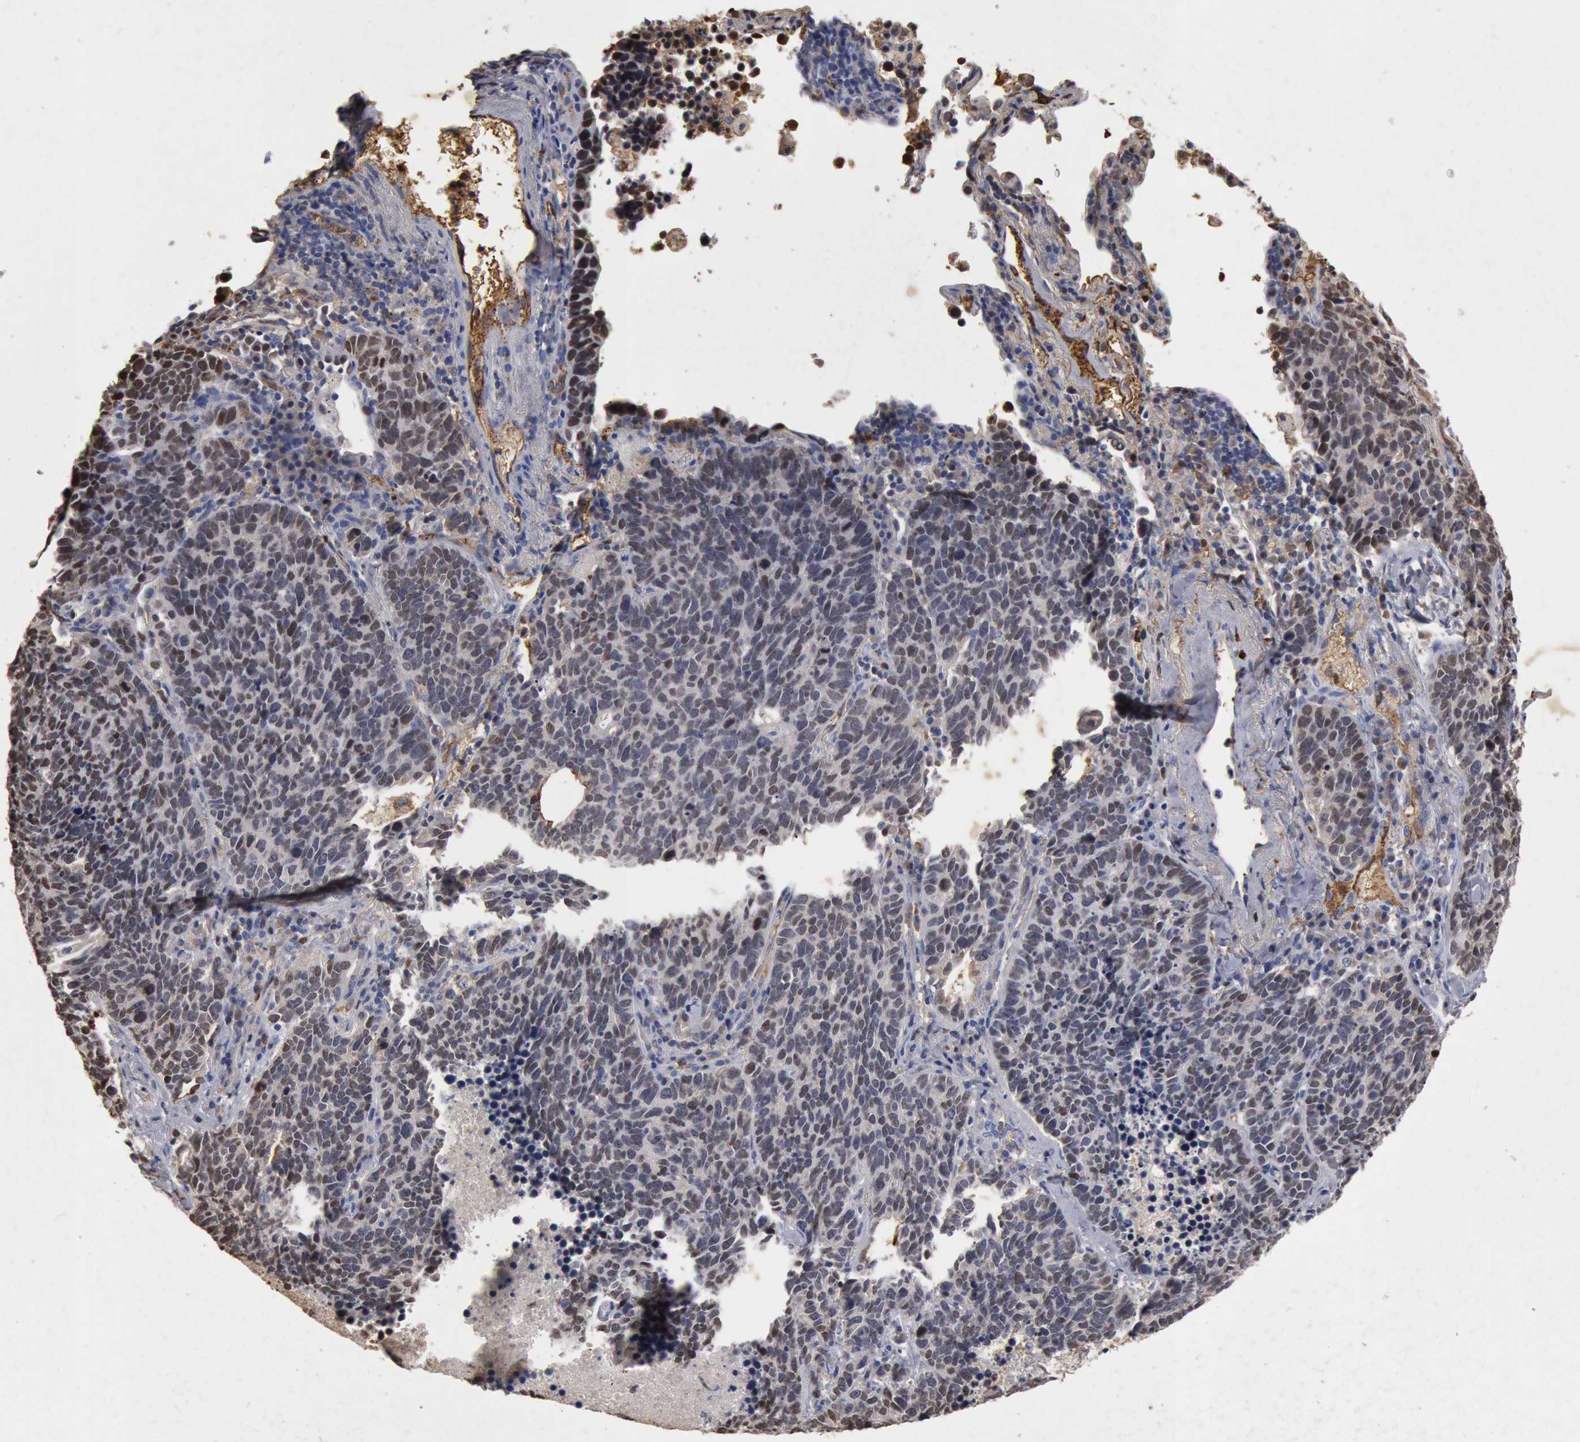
{"staining": {"intensity": "moderate", "quantity": ">75%", "location": "nuclear"}, "tissue": "lung cancer", "cell_type": "Tumor cells", "image_type": "cancer", "snomed": [{"axis": "morphology", "description": "Neoplasm, malignant, NOS"}, {"axis": "topography", "description": "Lung"}], "caption": "This micrograph exhibits lung cancer stained with IHC to label a protein in brown. The nuclear of tumor cells show moderate positivity for the protein. Nuclei are counter-stained blue.", "gene": "FOXA2", "patient": {"sex": "female", "age": 75}}